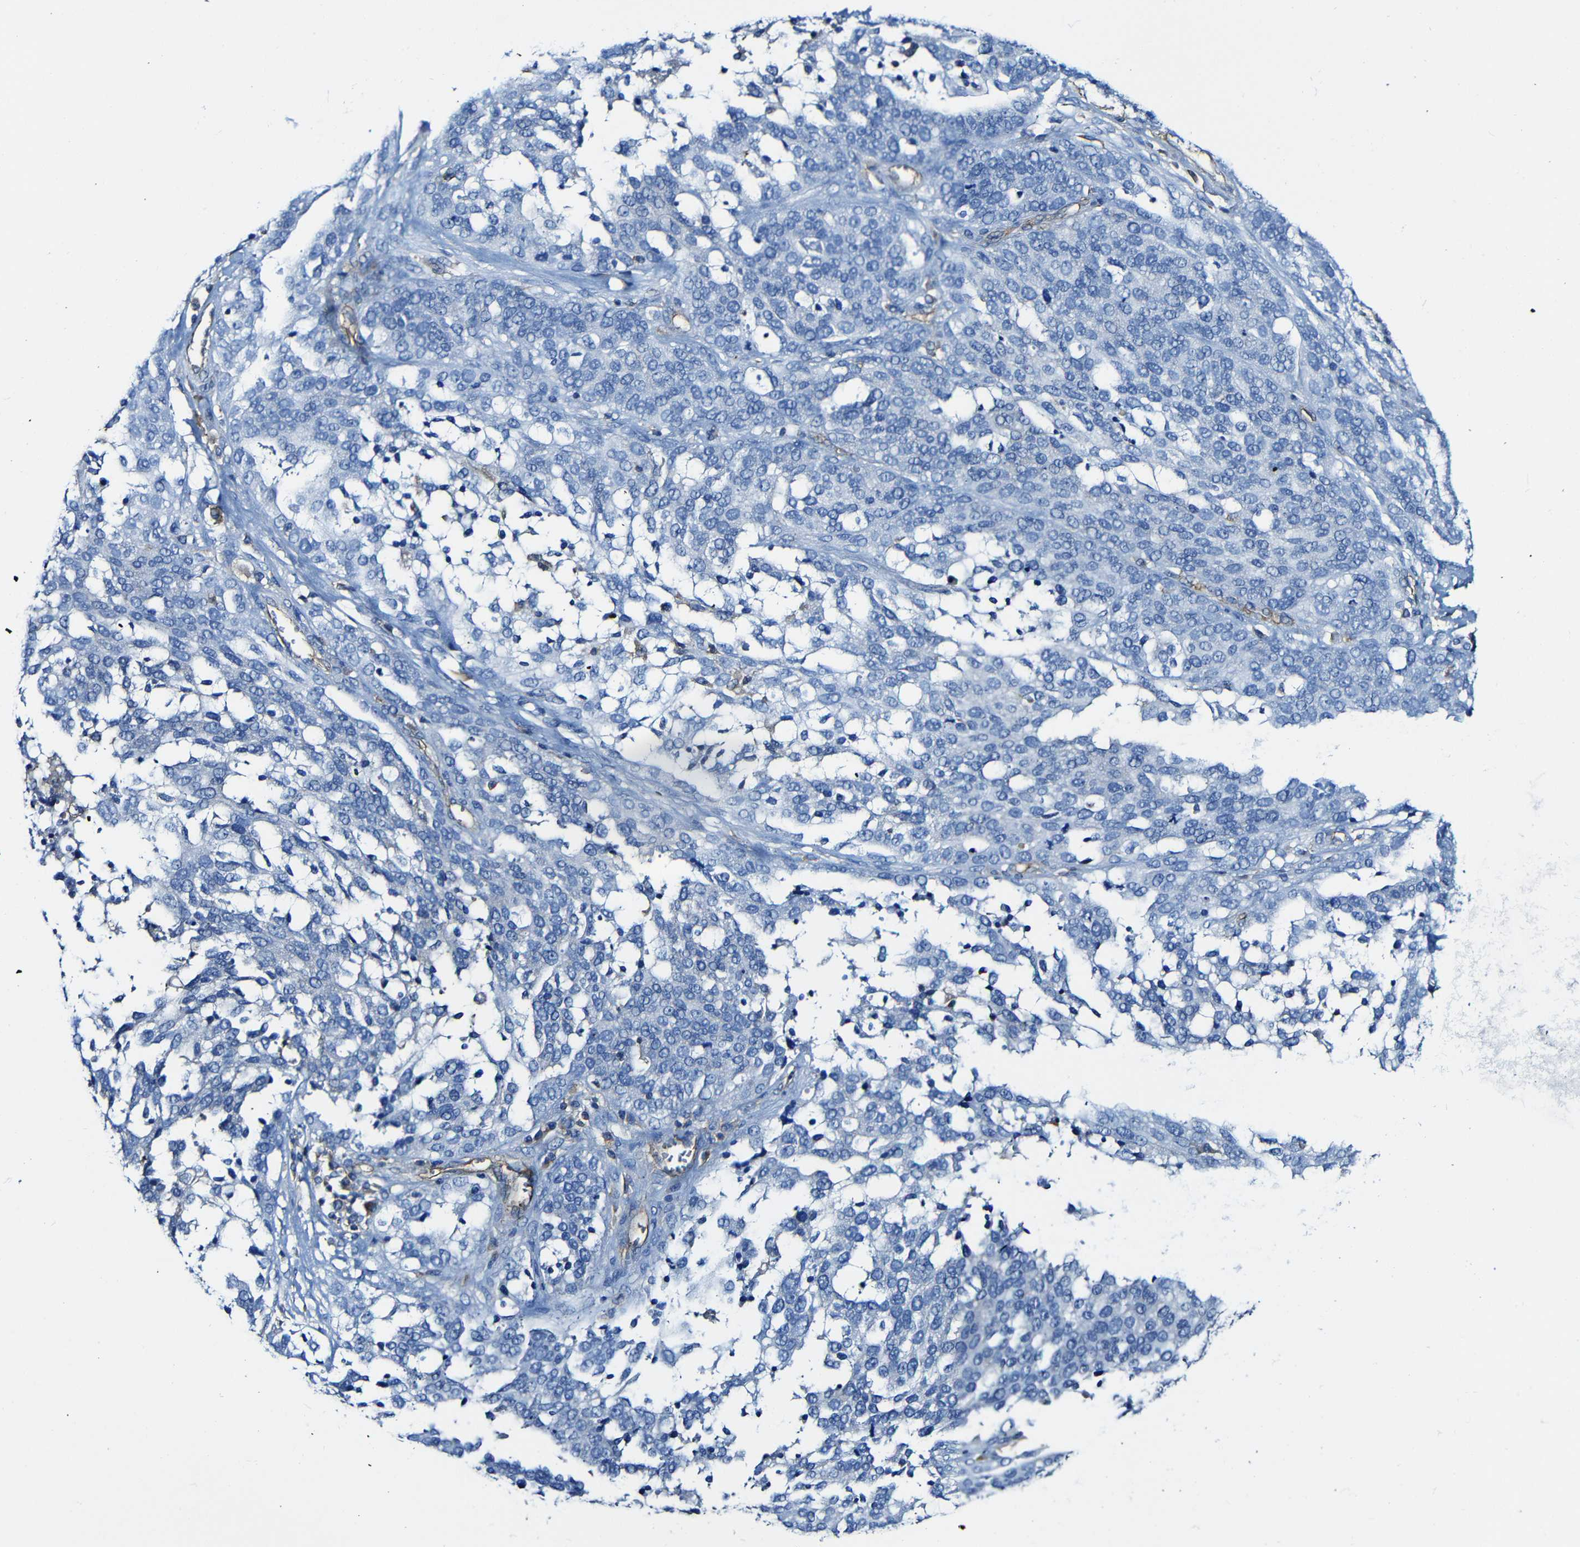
{"staining": {"intensity": "negative", "quantity": "none", "location": "none"}, "tissue": "ovarian cancer", "cell_type": "Tumor cells", "image_type": "cancer", "snomed": [{"axis": "morphology", "description": "Cystadenocarcinoma, serous, NOS"}, {"axis": "topography", "description": "Ovary"}], "caption": "The immunohistochemistry (IHC) photomicrograph has no significant staining in tumor cells of ovarian serous cystadenocarcinoma tissue.", "gene": "MSN", "patient": {"sex": "female", "age": 44}}